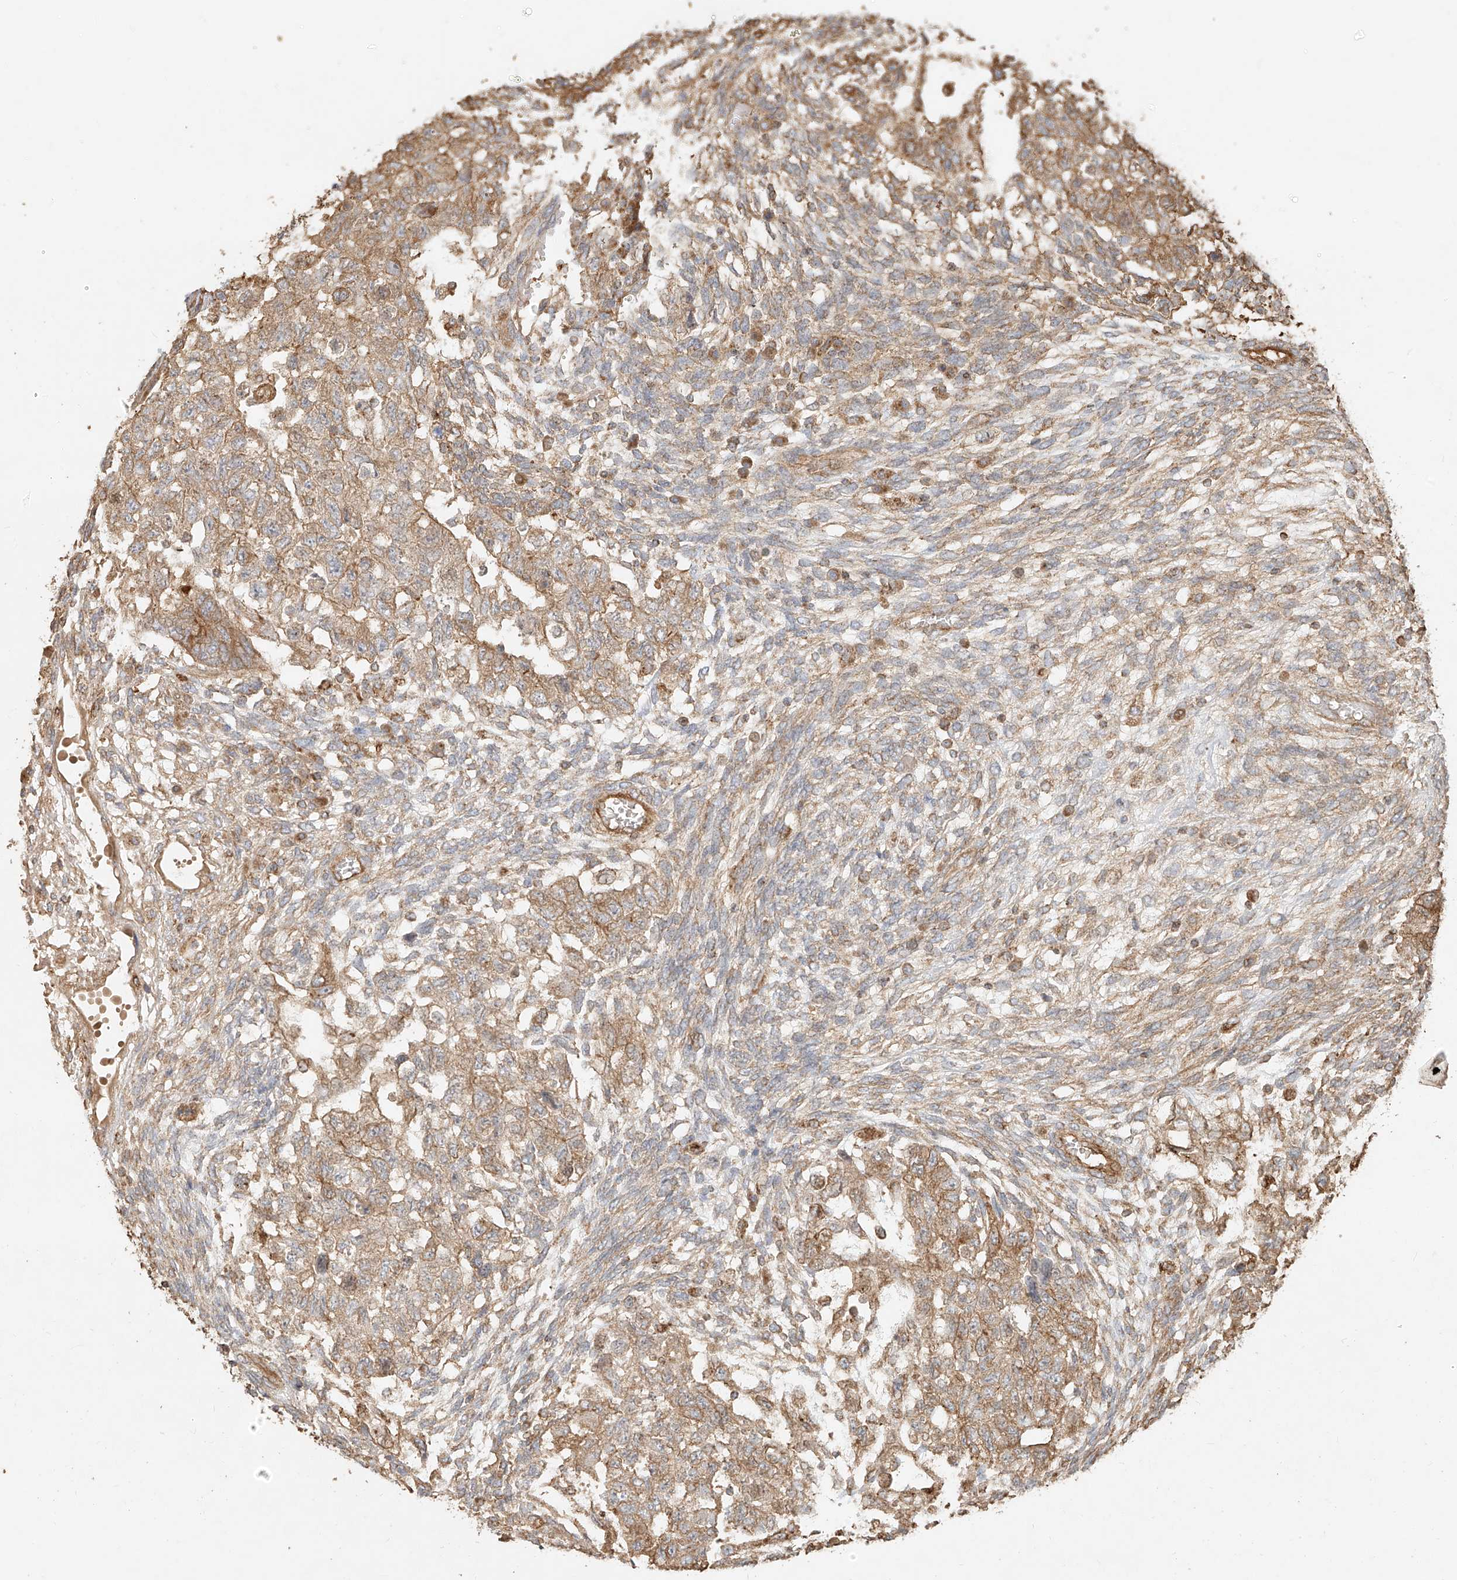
{"staining": {"intensity": "moderate", "quantity": ">75%", "location": "cytoplasmic/membranous"}, "tissue": "testis cancer", "cell_type": "Tumor cells", "image_type": "cancer", "snomed": [{"axis": "morphology", "description": "Normal tissue, NOS"}, {"axis": "morphology", "description": "Carcinoma, Embryonal, NOS"}, {"axis": "topography", "description": "Testis"}], "caption": "Immunohistochemical staining of testis cancer demonstrates medium levels of moderate cytoplasmic/membranous protein positivity in approximately >75% of tumor cells. (Brightfield microscopy of DAB IHC at high magnification).", "gene": "EFNB1", "patient": {"sex": "male", "age": 36}}